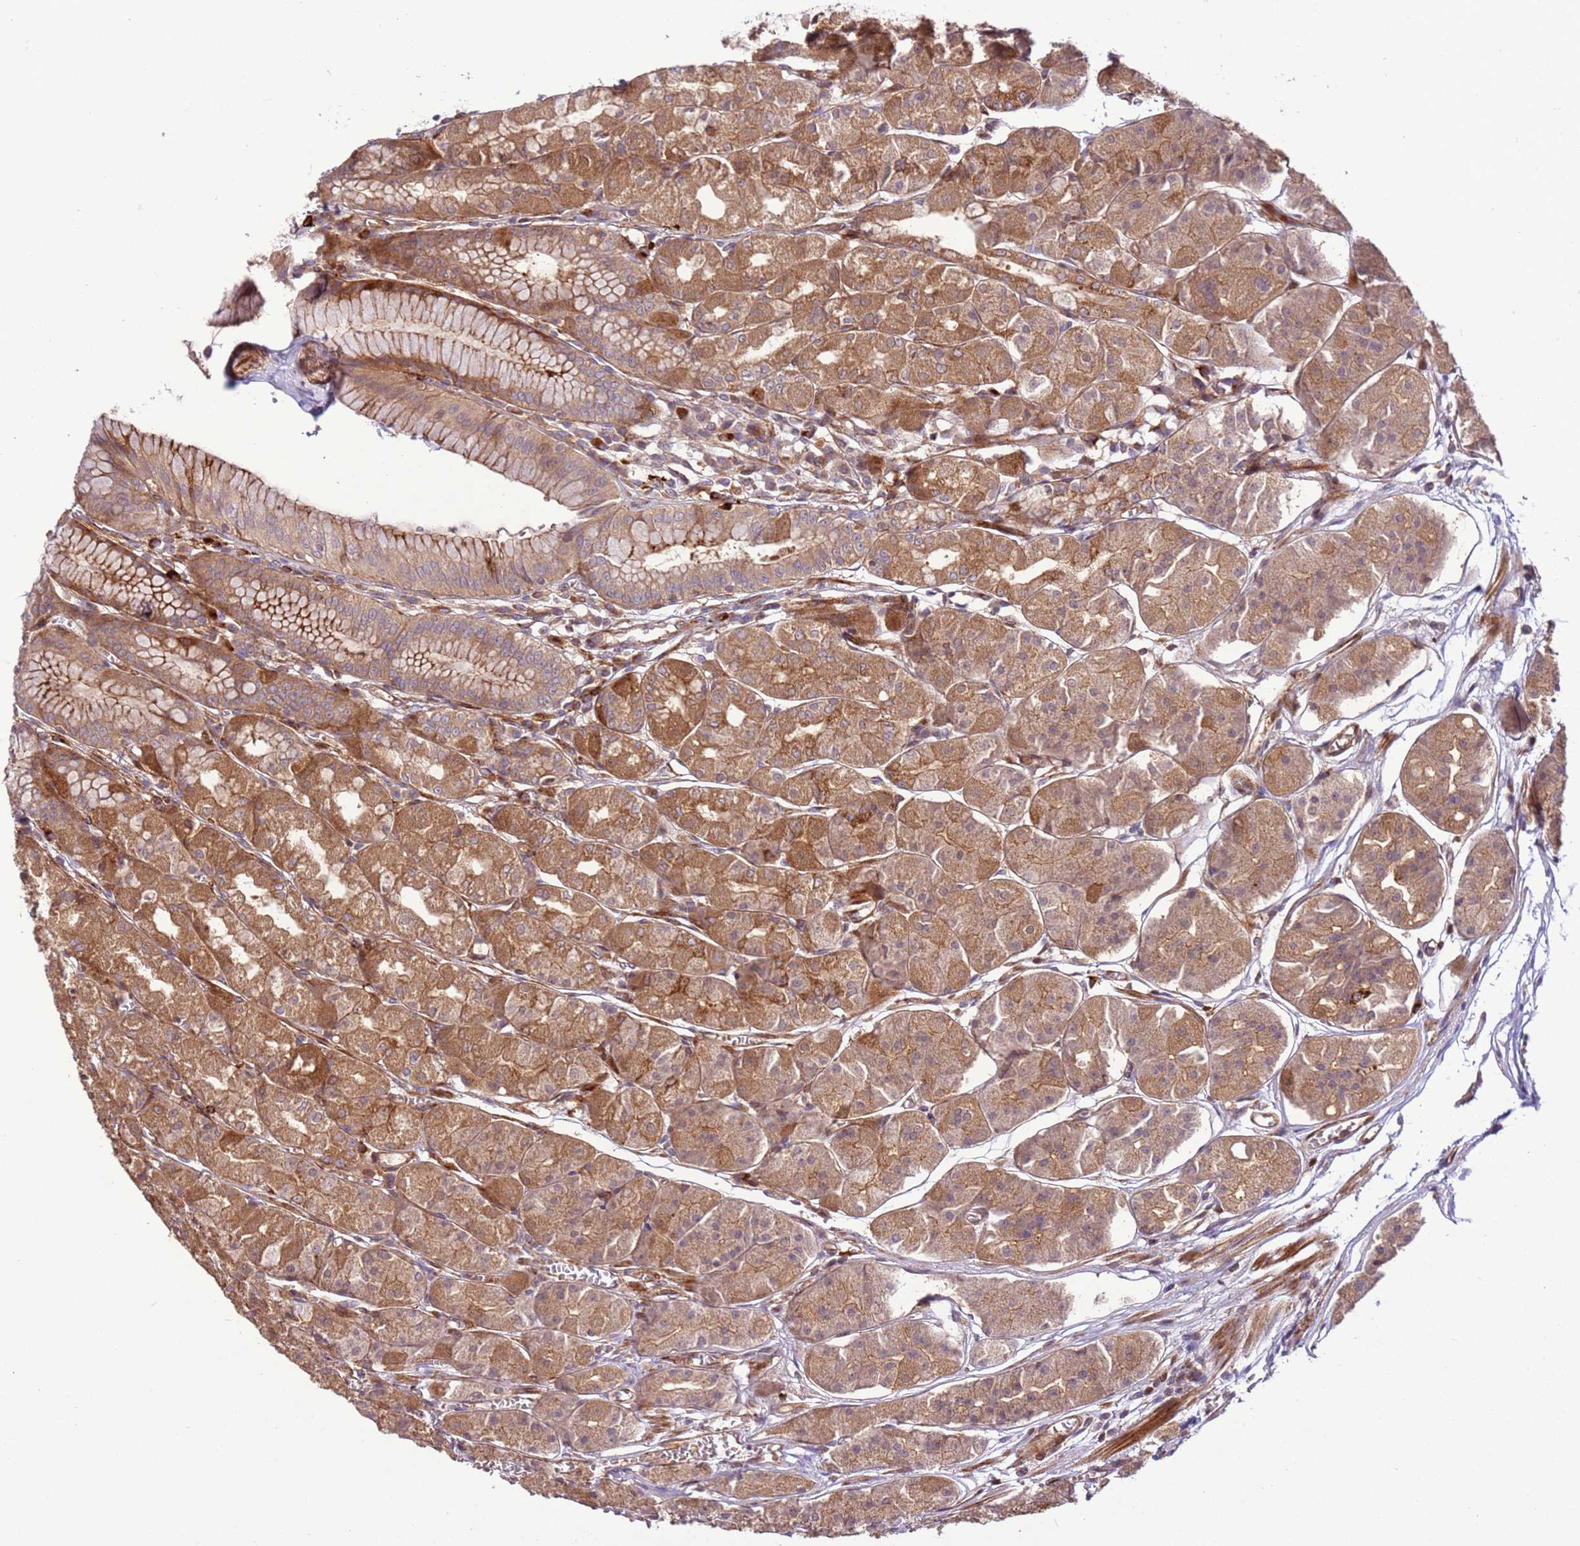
{"staining": {"intensity": "strong", "quantity": ">75%", "location": "cytoplasmic/membranous"}, "tissue": "stomach", "cell_type": "Glandular cells", "image_type": "normal", "snomed": [{"axis": "morphology", "description": "Normal tissue, NOS"}, {"axis": "topography", "description": "Stomach"}], "caption": "Immunohistochemical staining of benign stomach exhibits strong cytoplasmic/membranous protein staining in about >75% of glandular cells.", "gene": "ZNF624", "patient": {"sex": "male", "age": 55}}